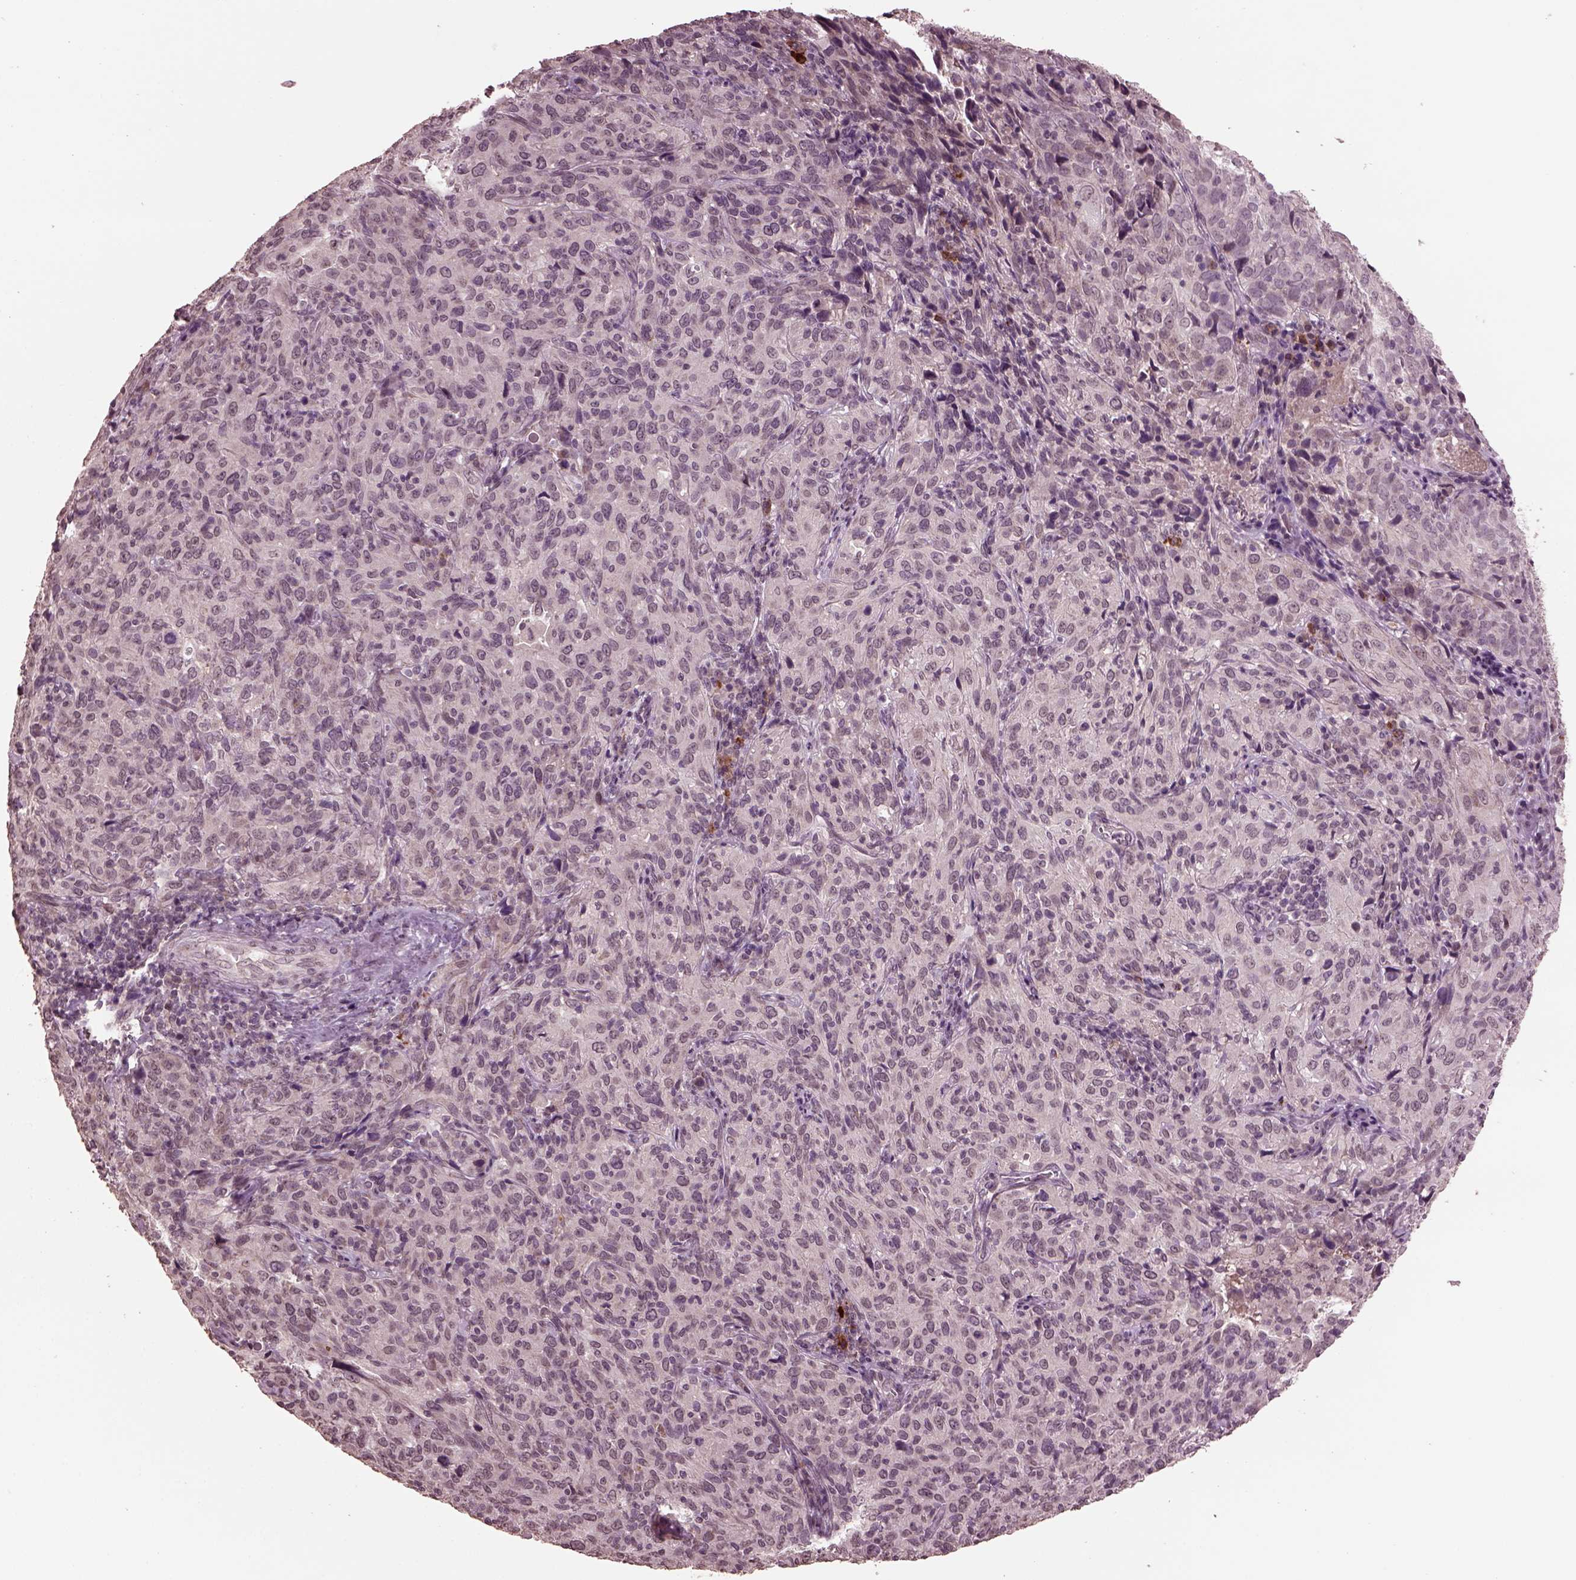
{"staining": {"intensity": "negative", "quantity": "none", "location": "none"}, "tissue": "cervical cancer", "cell_type": "Tumor cells", "image_type": "cancer", "snomed": [{"axis": "morphology", "description": "Squamous cell carcinoma, NOS"}, {"axis": "topography", "description": "Cervix"}], "caption": "A photomicrograph of squamous cell carcinoma (cervical) stained for a protein exhibits no brown staining in tumor cells.", "gene": "IL18RAP", "patient": {"sex": "female", "age": 51}}